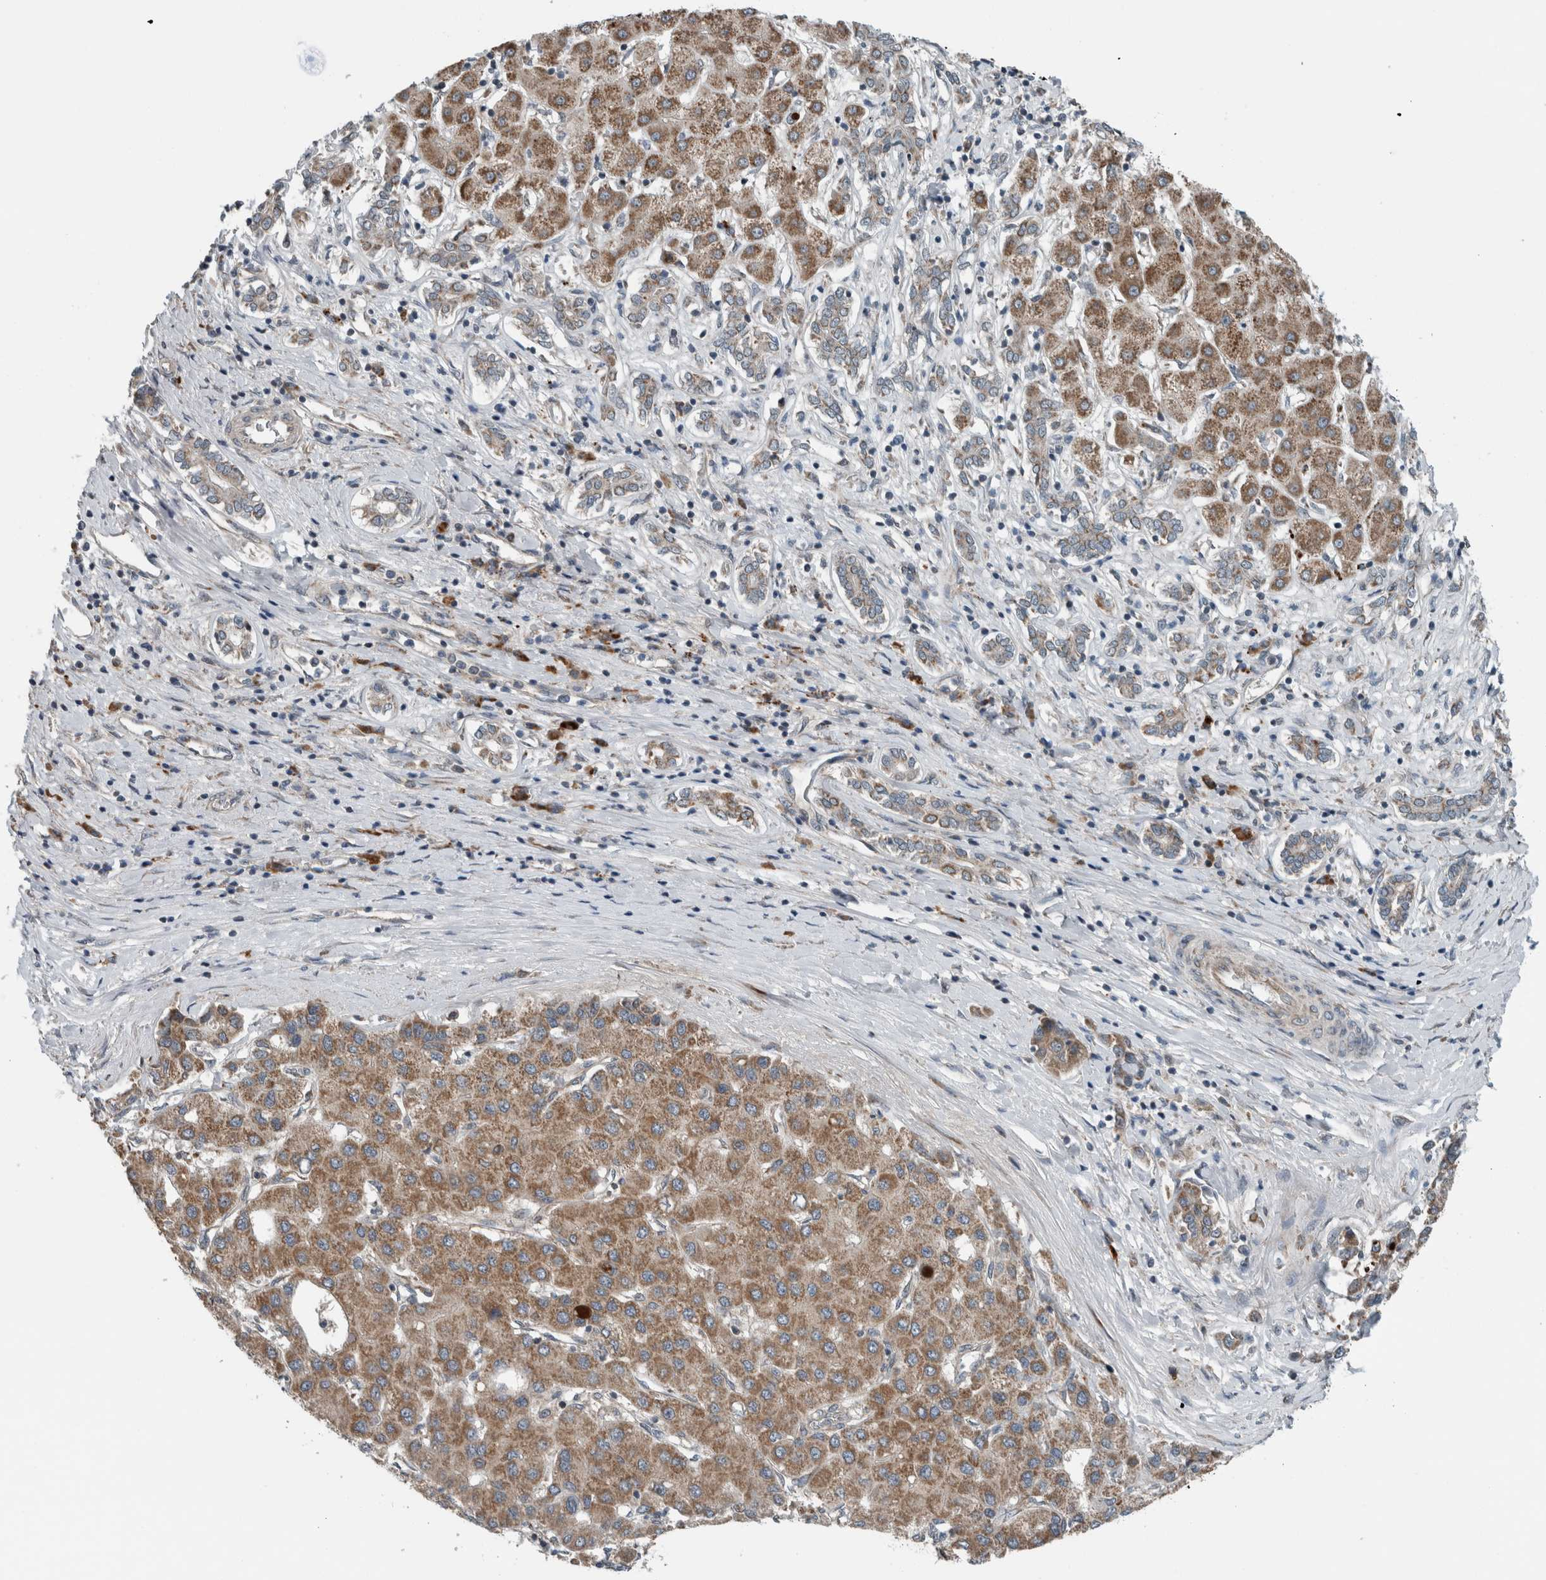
{"staining": {"intensity": "moderate", "quantity": ">75%", "location": "cytoplasmic/membranous"}, "tissue": "liver cancer", "cell_type": "Tumor cells", "image_type": "cancer", "snomed": [{"axis": "morphology", "description": "Carcinoma, Hepatocellular, NOS"}, {"axis": "topography", "description": "Liver"}], "caption": "This is a photomicrograph of IHC staining of liver cancer (hepatocellular carcinoma), which shows moderate staining in the cytoplasmic/membranous of tumor cells.", "gene": "GBA2", "patient": {"sex": "male", "age": 65}}